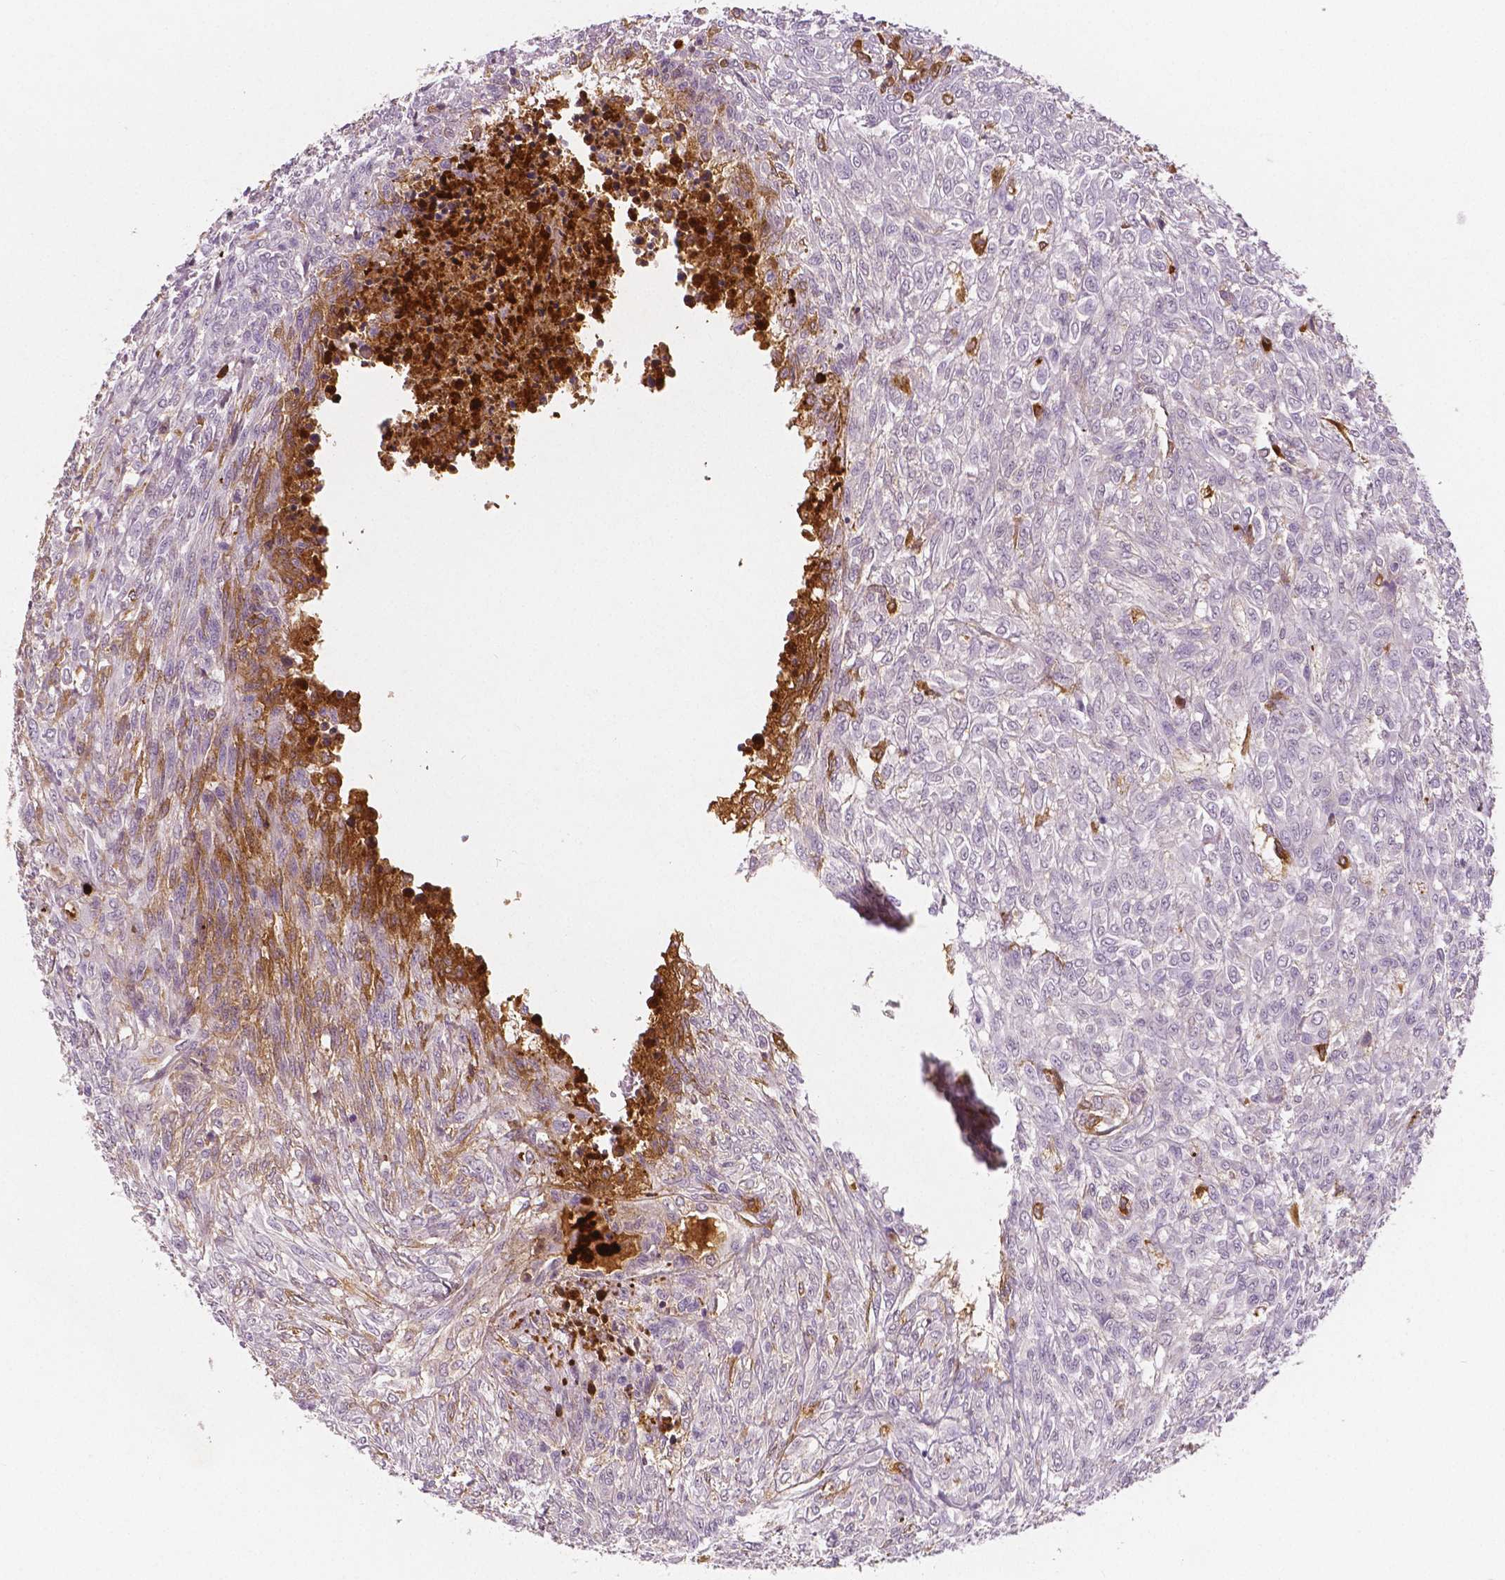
{"staining": {"intensity": "negative", "quantity": "none", "location": "none"}, "tissue": "renal cancer", "cell_type": "Tumor cells", "image_type": "cancer", "snomed": [{"axis": "morphology", "description": "Adenocarcinoma, NOS"}, {"axis": "topography", "description": "Kidney"}], "caption": "This is a photomicrograph of immunohistochemistry (IHC) staining of renal cancer, which shows no staining in tumor cells.", "gene": "APOA4", "patient": {"sex": "male", "age": 58}}